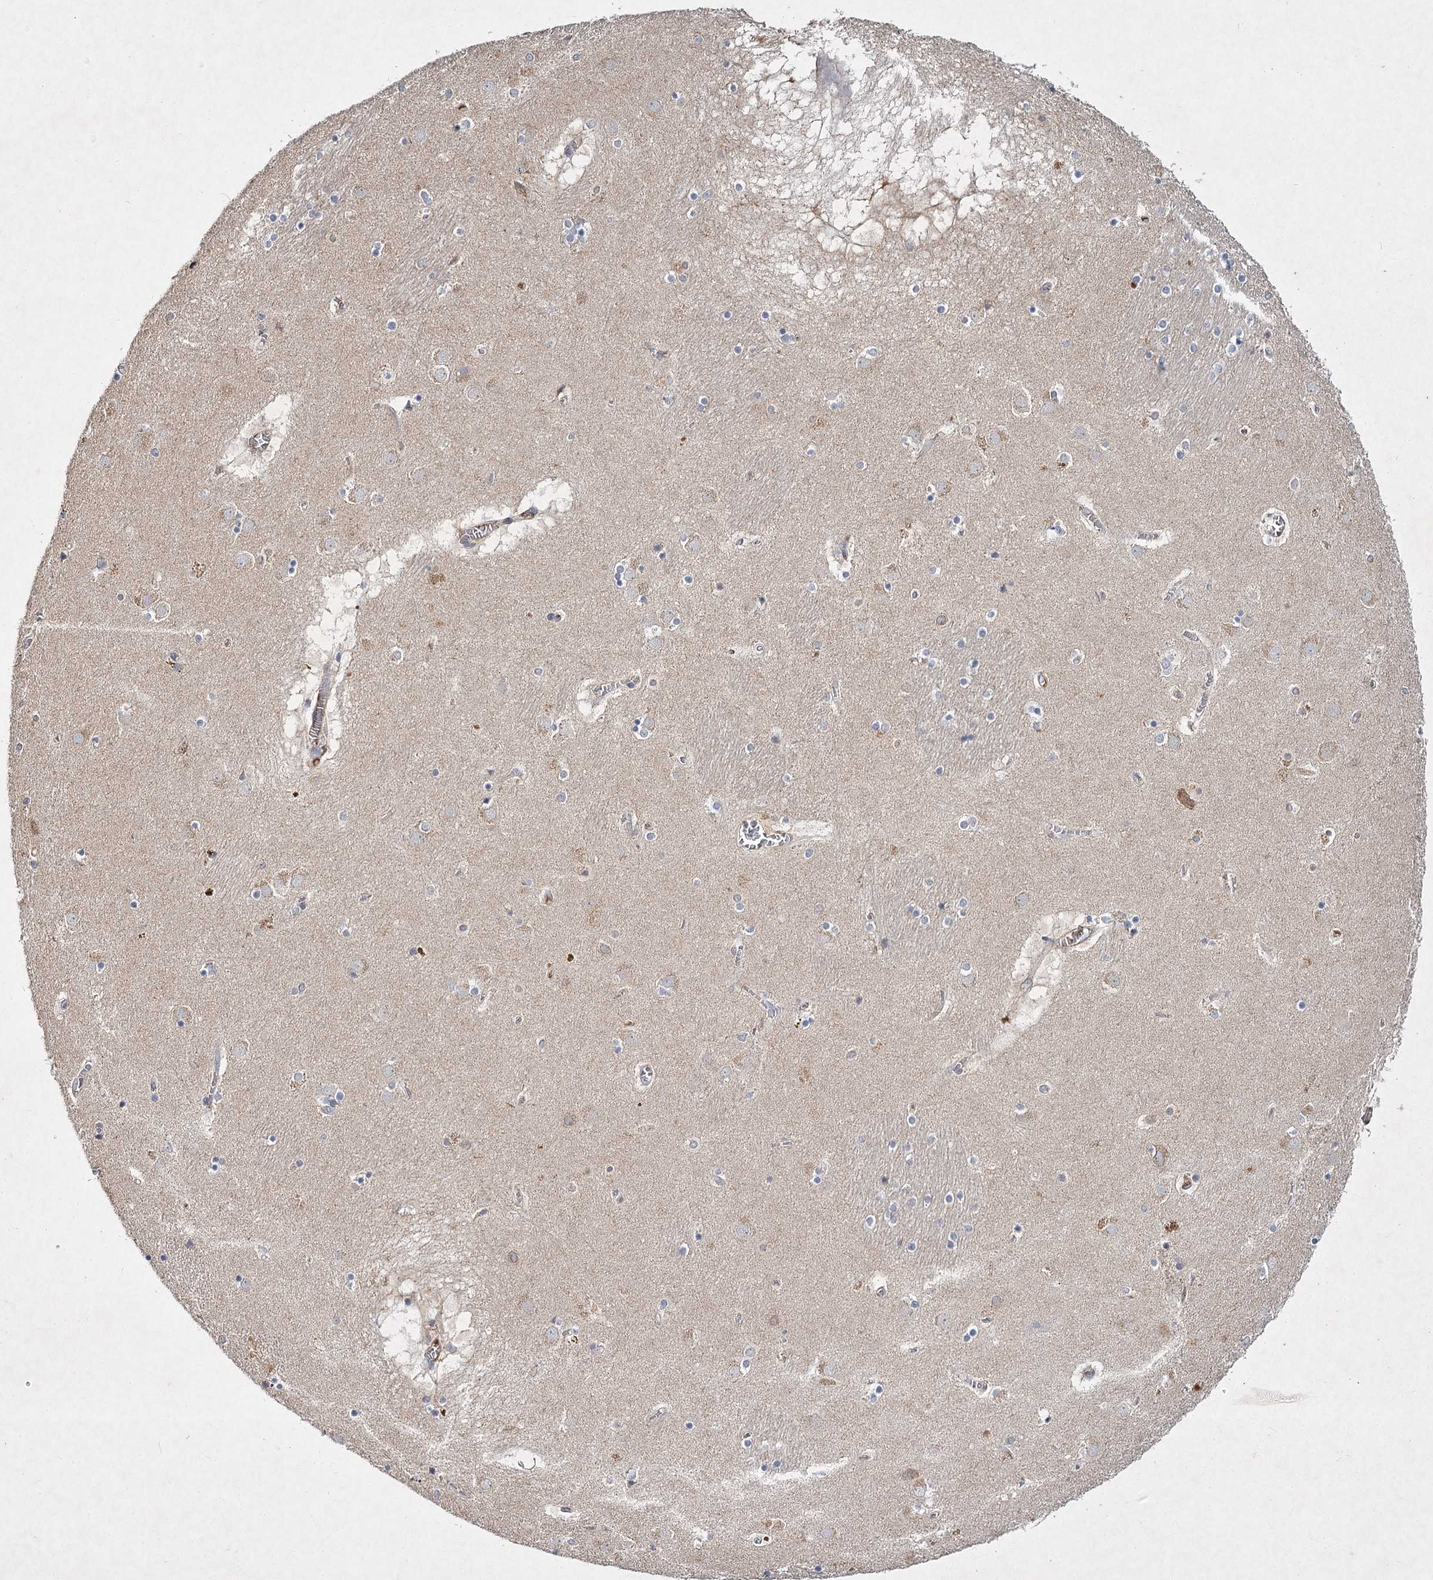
{"staining": {"intensity": "negative", "quantity": "none", "location": "none"}, "tissue": "caudate", "cell_type": "Glial cells", "image_type": "normal", "snomed": [{"axis": "morphology", "description": "Normal tissue, NOS"}, {"axis": "topography", "description": "Lateral ventricle wall"}], "caption": "The micrograph exhibits no staining of glial cells in unremarkable caudate. (DAB immunohistochemistry visualized using brightfield microscopy, high magnification).", "gene": "MFN1", "patient": {"sex": "male", "age": 70}}